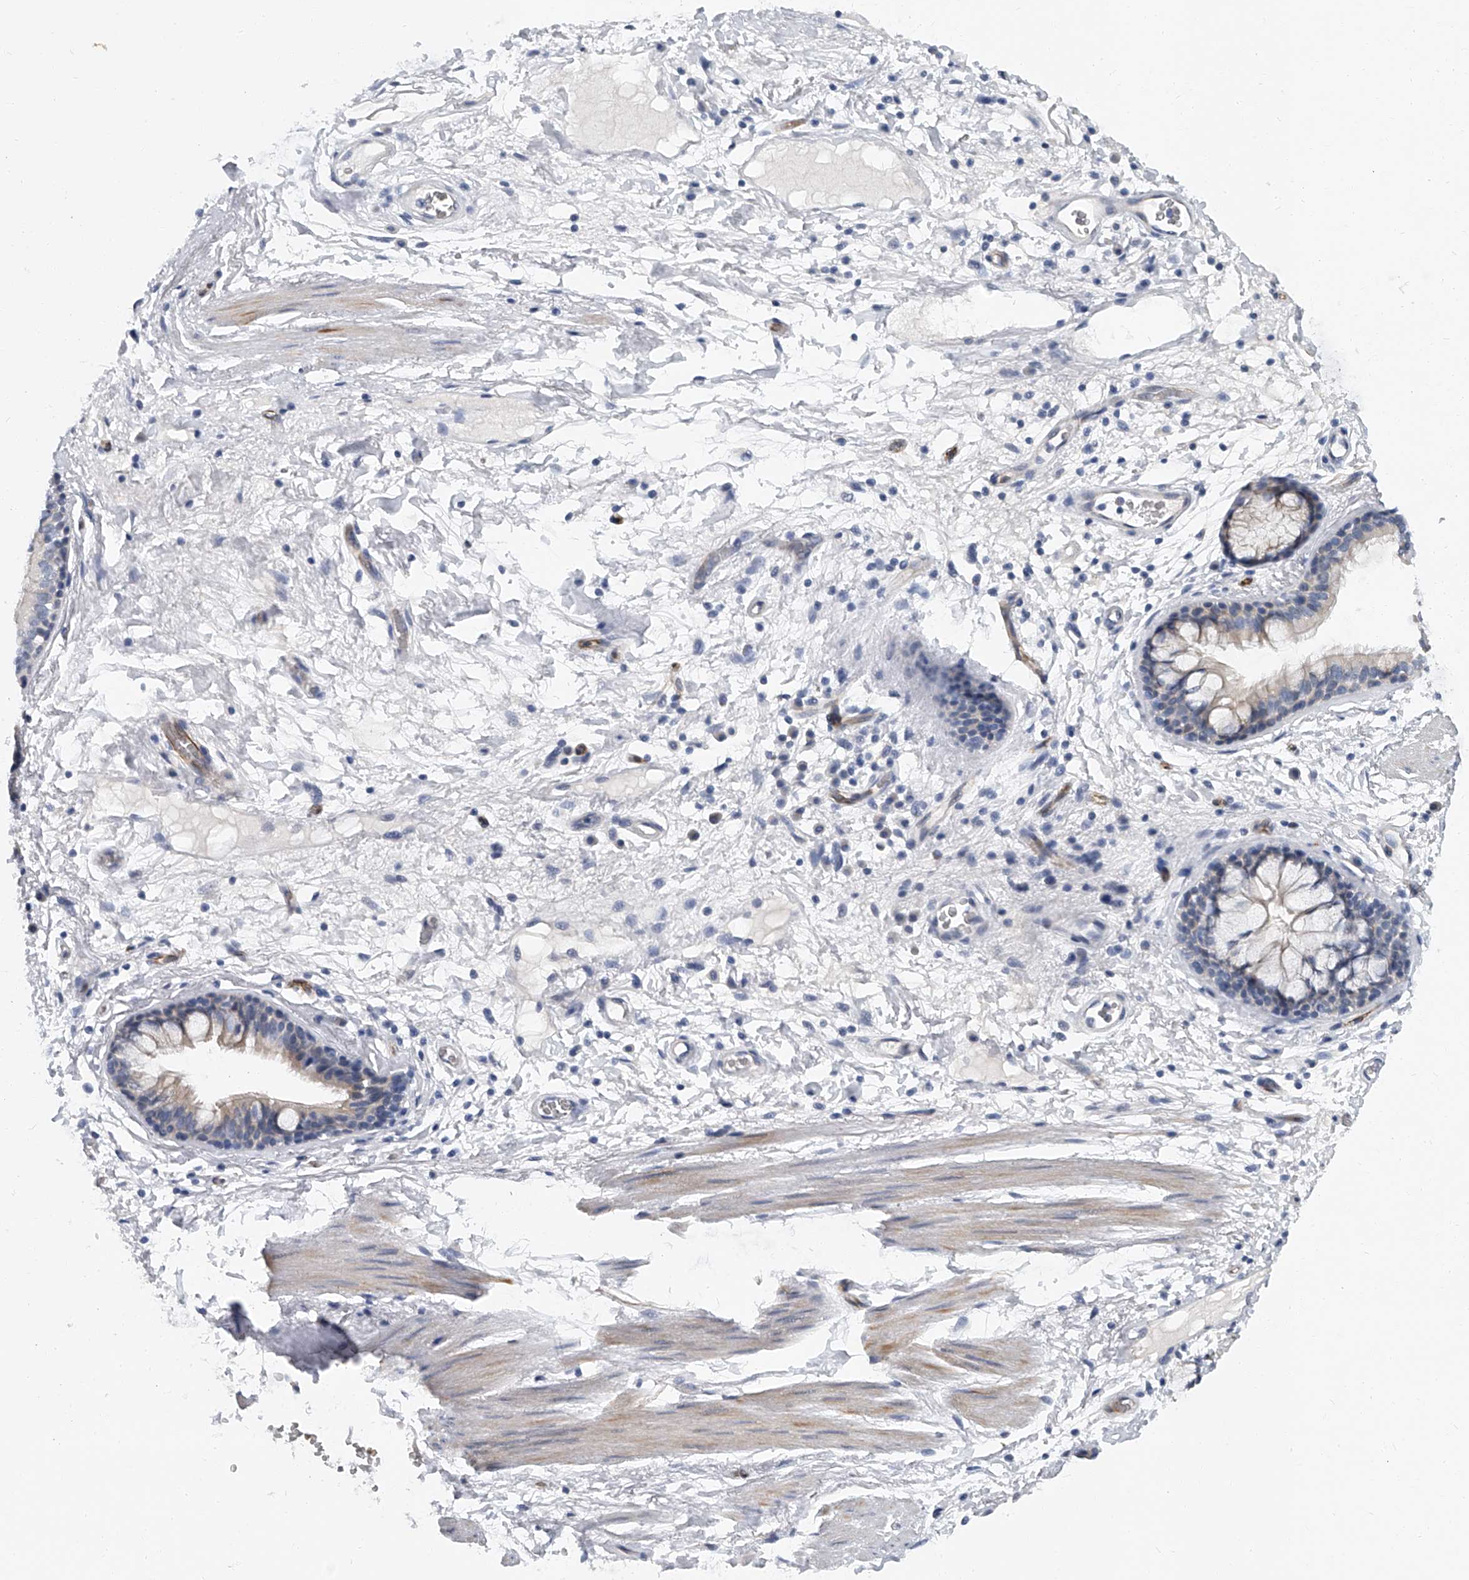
{"staining": {"intensity": "negative", "quantity": "none", "location": "none"}, "tissue": "adipose tissue", "cell_type": "Adipocytes", "image_type": "normal", "snomed": [{"axis": "morphology", "description": "Normal tissue, NOS"}, {"axis": "topography", "description": "Cartilage tissue"}], "caption": "An immunohistochemistry image of benign adipose tissue is shown. There is no staining in adipocytes of adipose tissue. Nuclei are stained in blue.", "gene": "KIRREL1", "patient": {"sex": "female", "age": 63}}